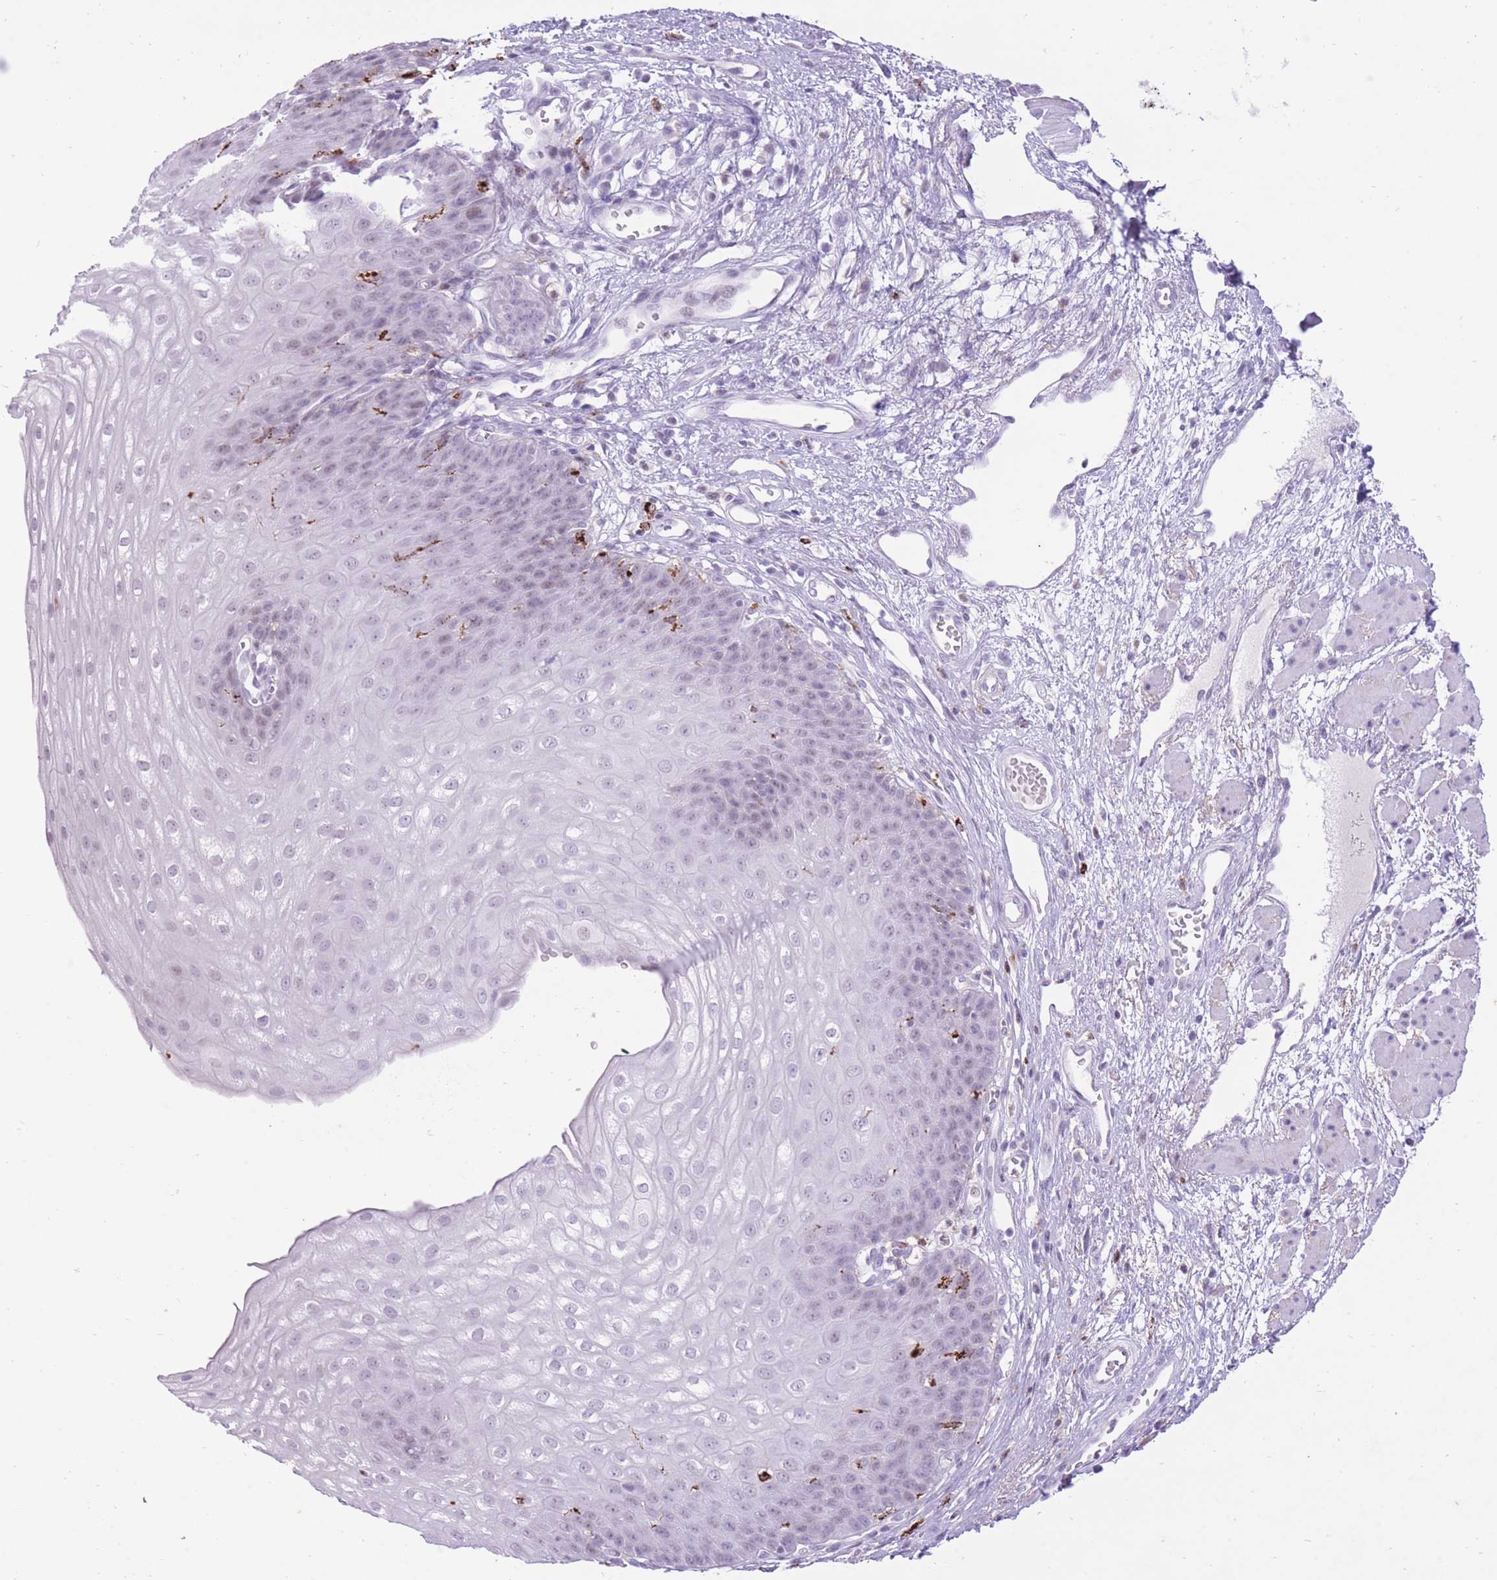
{"staining": {"intensity": "negative", "quantity": "none", "location": "none"}, "tissue": "esophagus", "cell_type": "Squamous epithelial cells", "image_type": "normal", "snomed": [{"axis": "morphology", "description": "Normal tissue, NOS"}, {"axis": "topography", "description": "Esophagus"}], "caption": "DAB immunohistochemical staining of benign esophagus displays no significant staining in squamous epithelial cells. (IHC, brightfield microscopy, high magnification).", "gene": "MEIS3", "patient": {"sex": "male", "age": 71}}